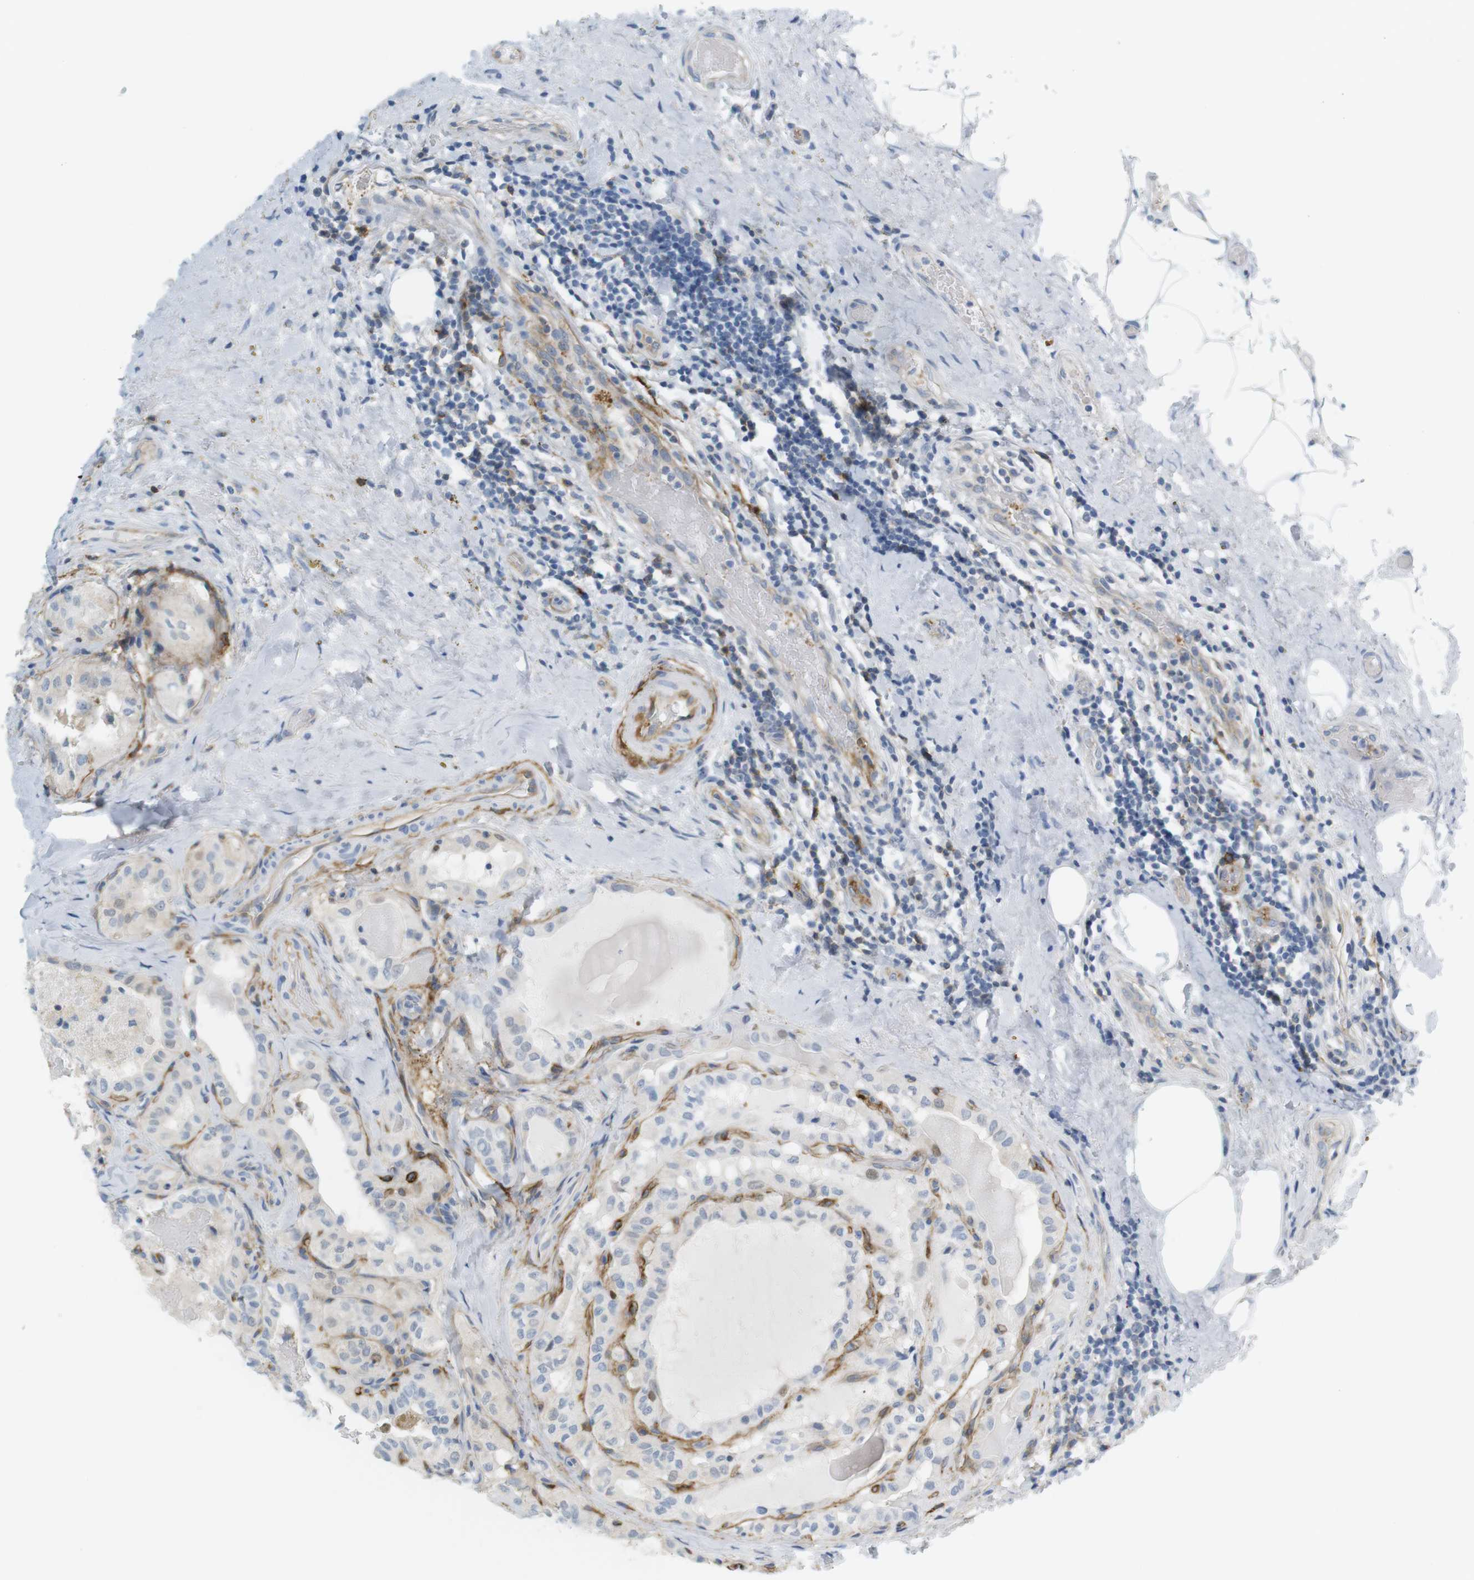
{"staining": {"intensity": "negative", "quantity": "none", "location": "none"}, "tissue": "thyroid cancer", "cell_type": "Tumor cells", "image_type": "cancer", "snomed": [{"axis": "morphology", "description": "Papillary adenocarcinoma, NOS"}, {"axis": "topography", "description": "Thyroid gland"}], "caption": "This is a image of immunohistochemistry staining of papillary adenocarcinoma (thyroid), which shows no positivity in tumor cells.", "gene": "F2R", "patient": {"sex": "male", "age": 77}}